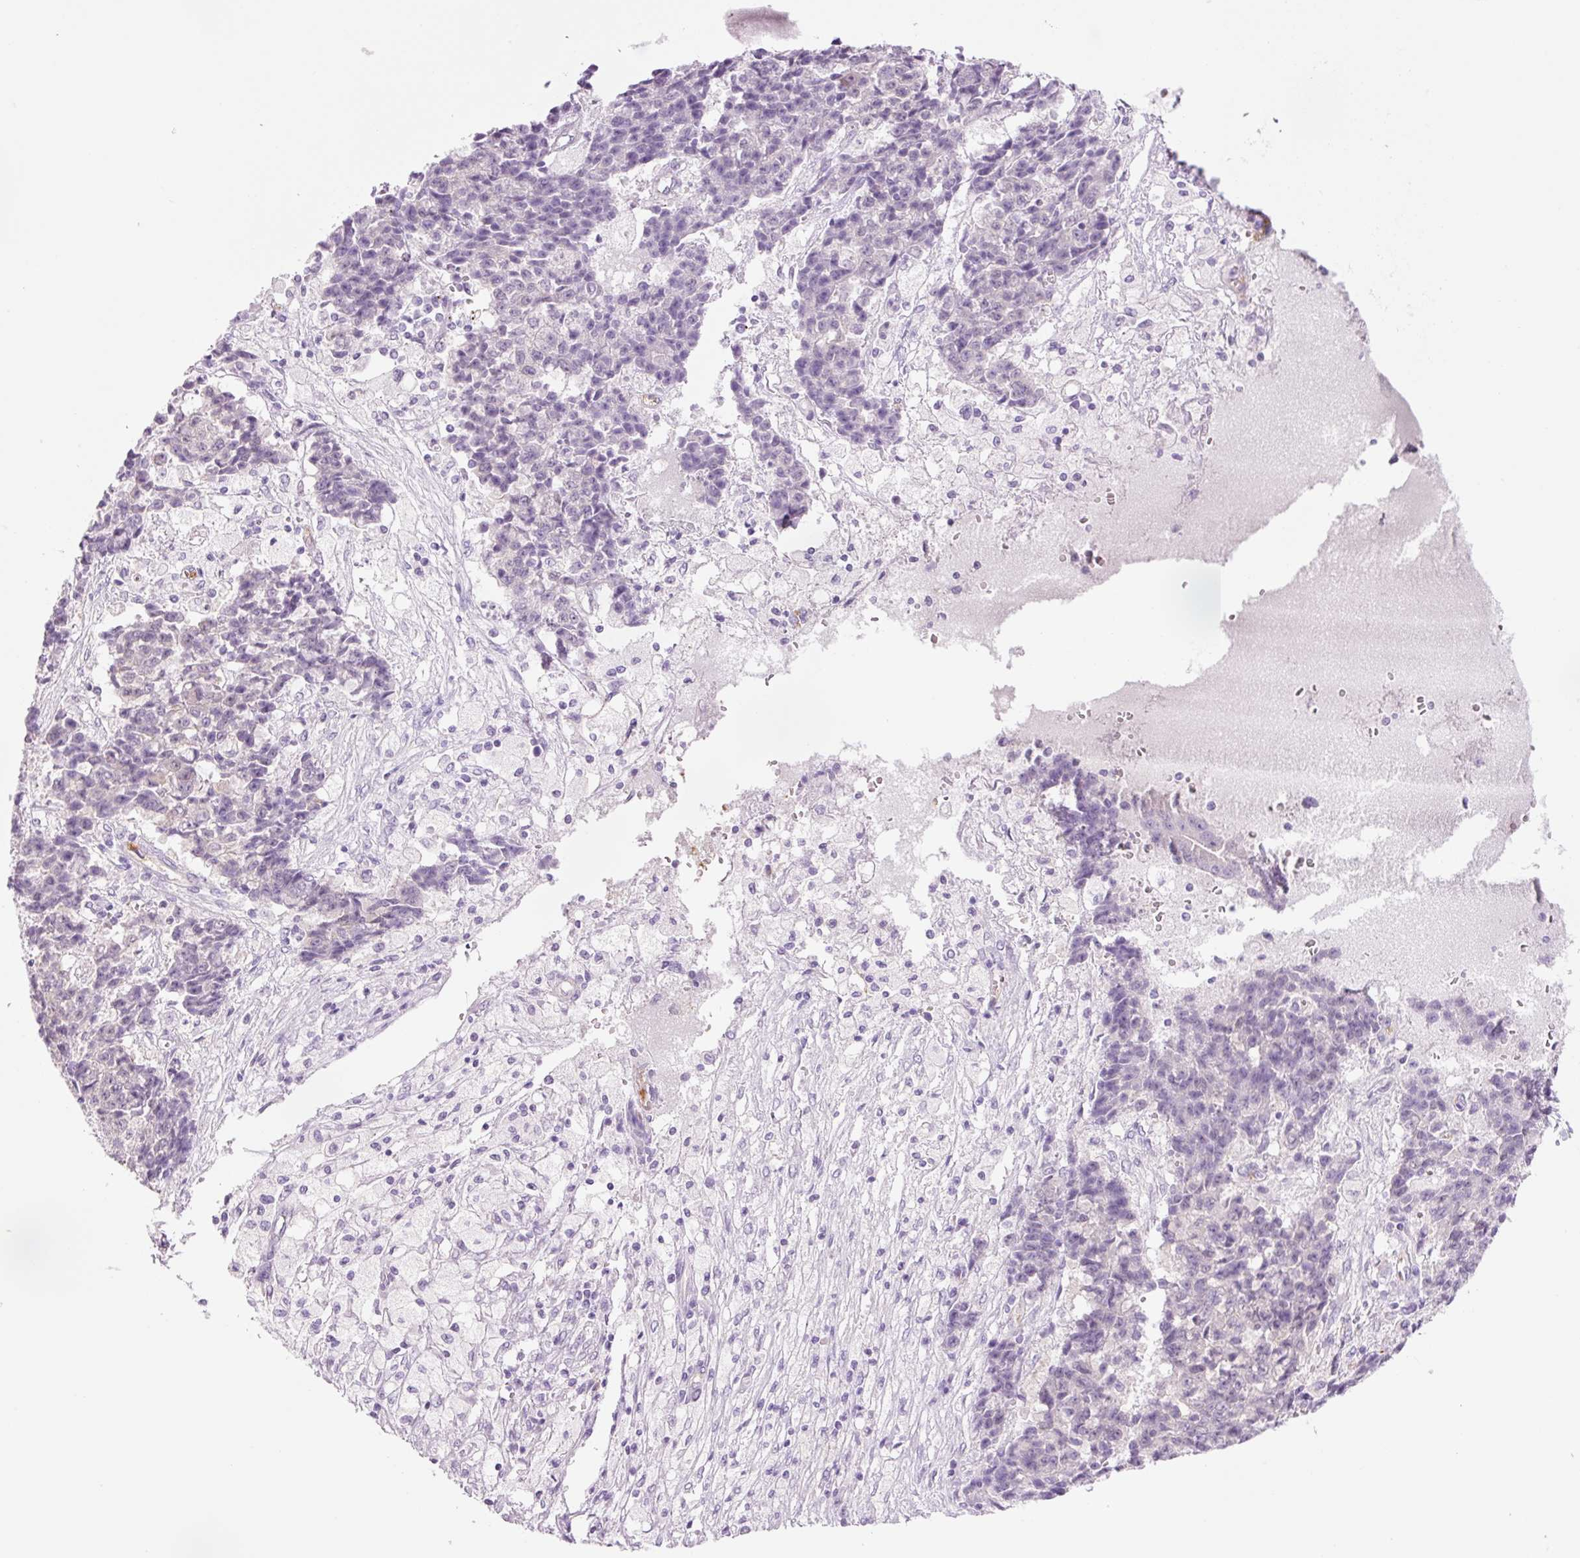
{"staining": {"intensity": "weak", "quantity": "25%-75%", "location": "cytoplasmic/membranous"}, "tissue": "ovarian cancer", "cell_type": "Tumor cells", "image_type": "cancer", "snomed": [{"axis": "morphology", "description": "Carcinoma, endometroid"}, {"axis": "topography", "description": "Ovary"}], "caption": "Immunohistochemical staining of ovarian endometroid carcinoma shows low levels of weak cytoplasmic/membranous positivity in approximately 25%-75% of tumor cells. (brown staining indicates protein expression, while blue staining denotes nuclei).", "gene": "HSPA4L", "patient": {"sex": "female", "age": 42}}